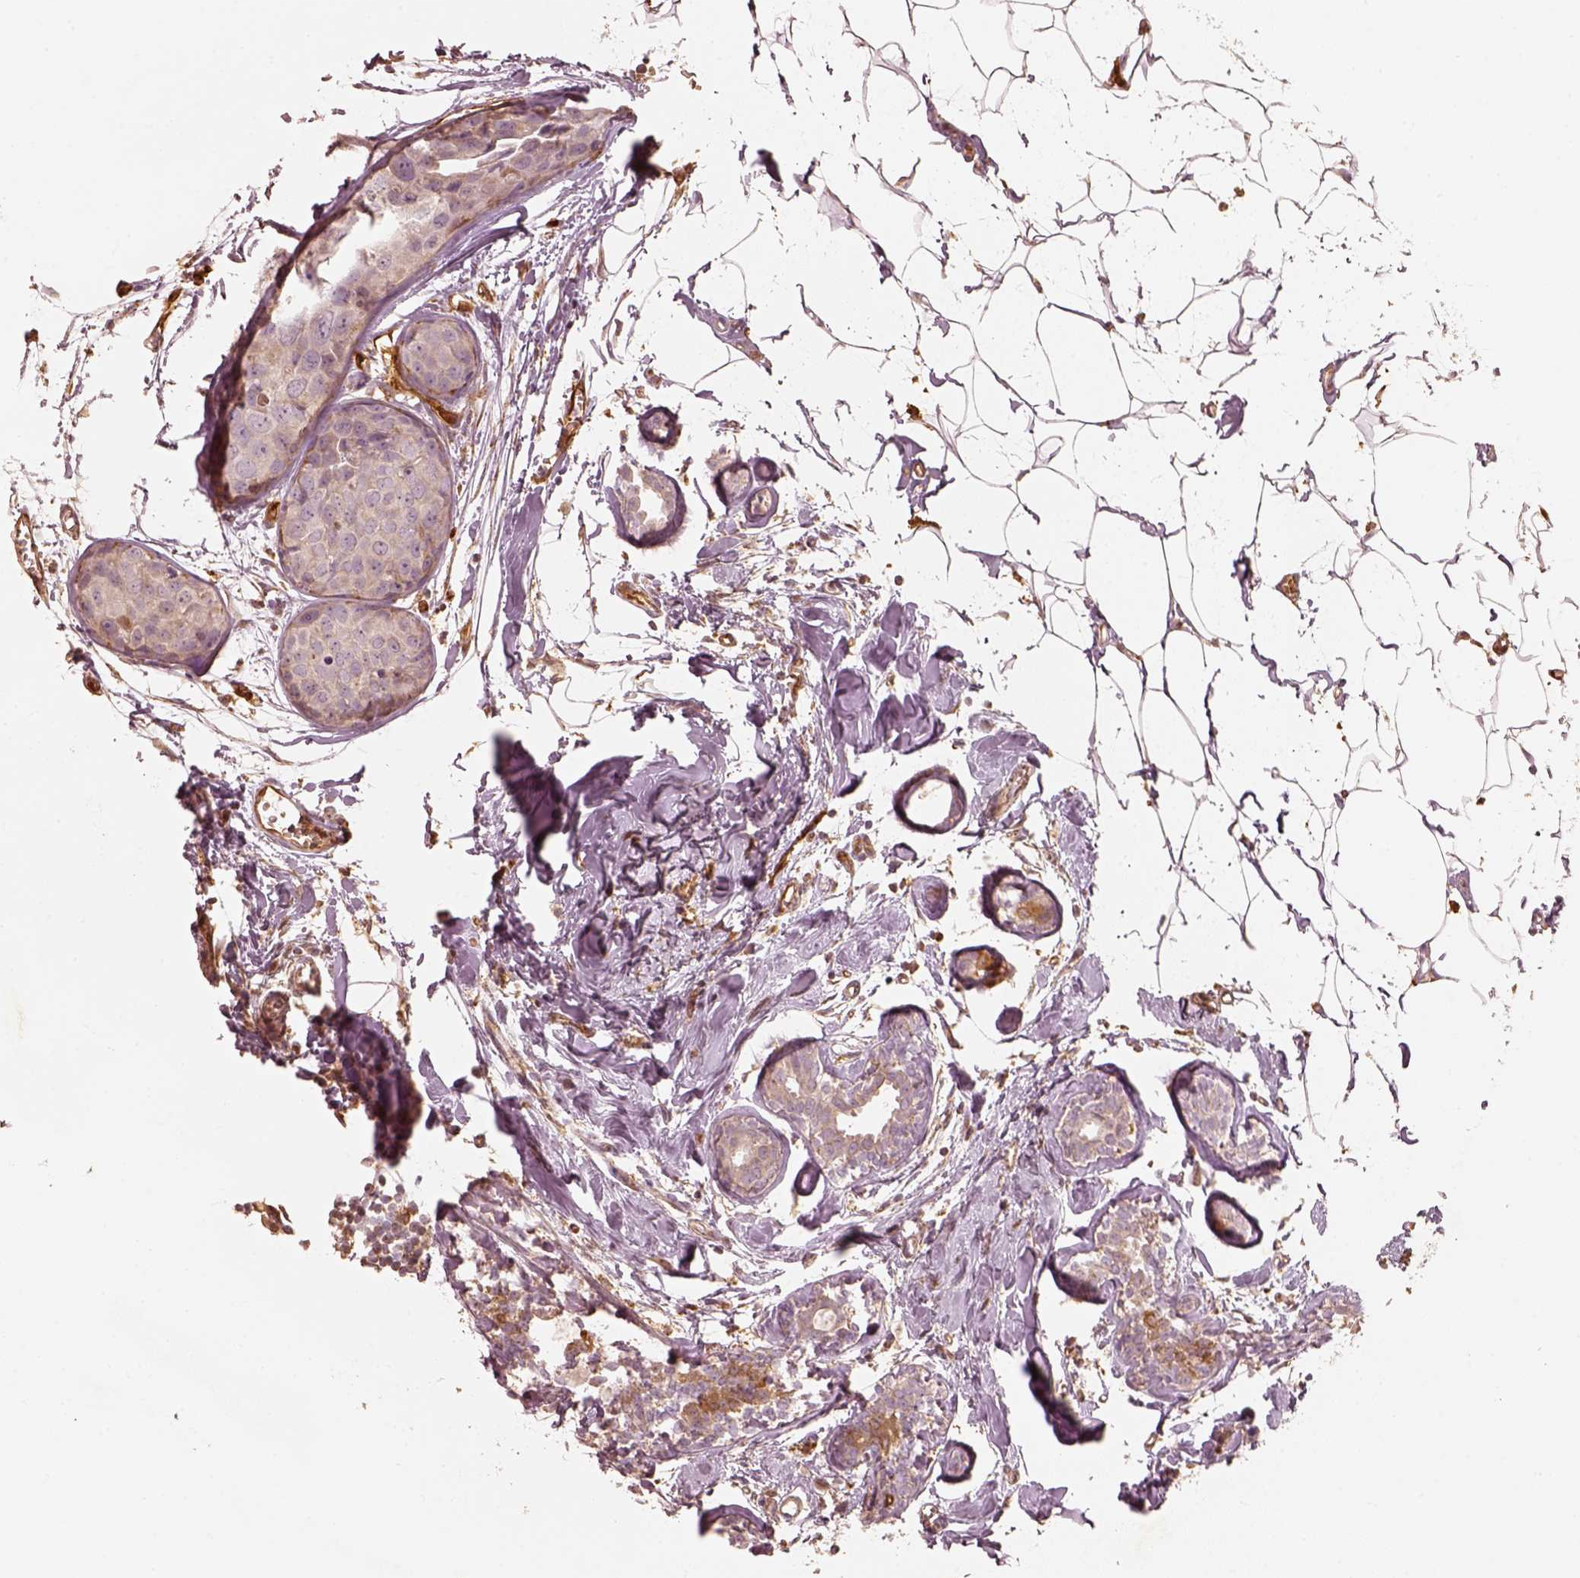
{"staining": {"intensity": "negative", "quantity": "none", "location": "none"}, "tissue": "breast cancer", "cell_type": "Tumor cells", "image_type": "cancer", "snomed": [{"axis": "morphology", "description": "Duct carcinoma"}, {"axis": "topography", "description": "Breast"}], "caption": "There is no significant positivity in tumor cells of breast invasive ductal carcinoma. (Stains: DAB (3,3'-diaminobenzidine) immunohistochemistry with hematoxylin counter stain, Microscopy: brightfield microscopy at high magnification).", "gene": "FSCN1", "patient": {"sex": "female", "age": 38}}